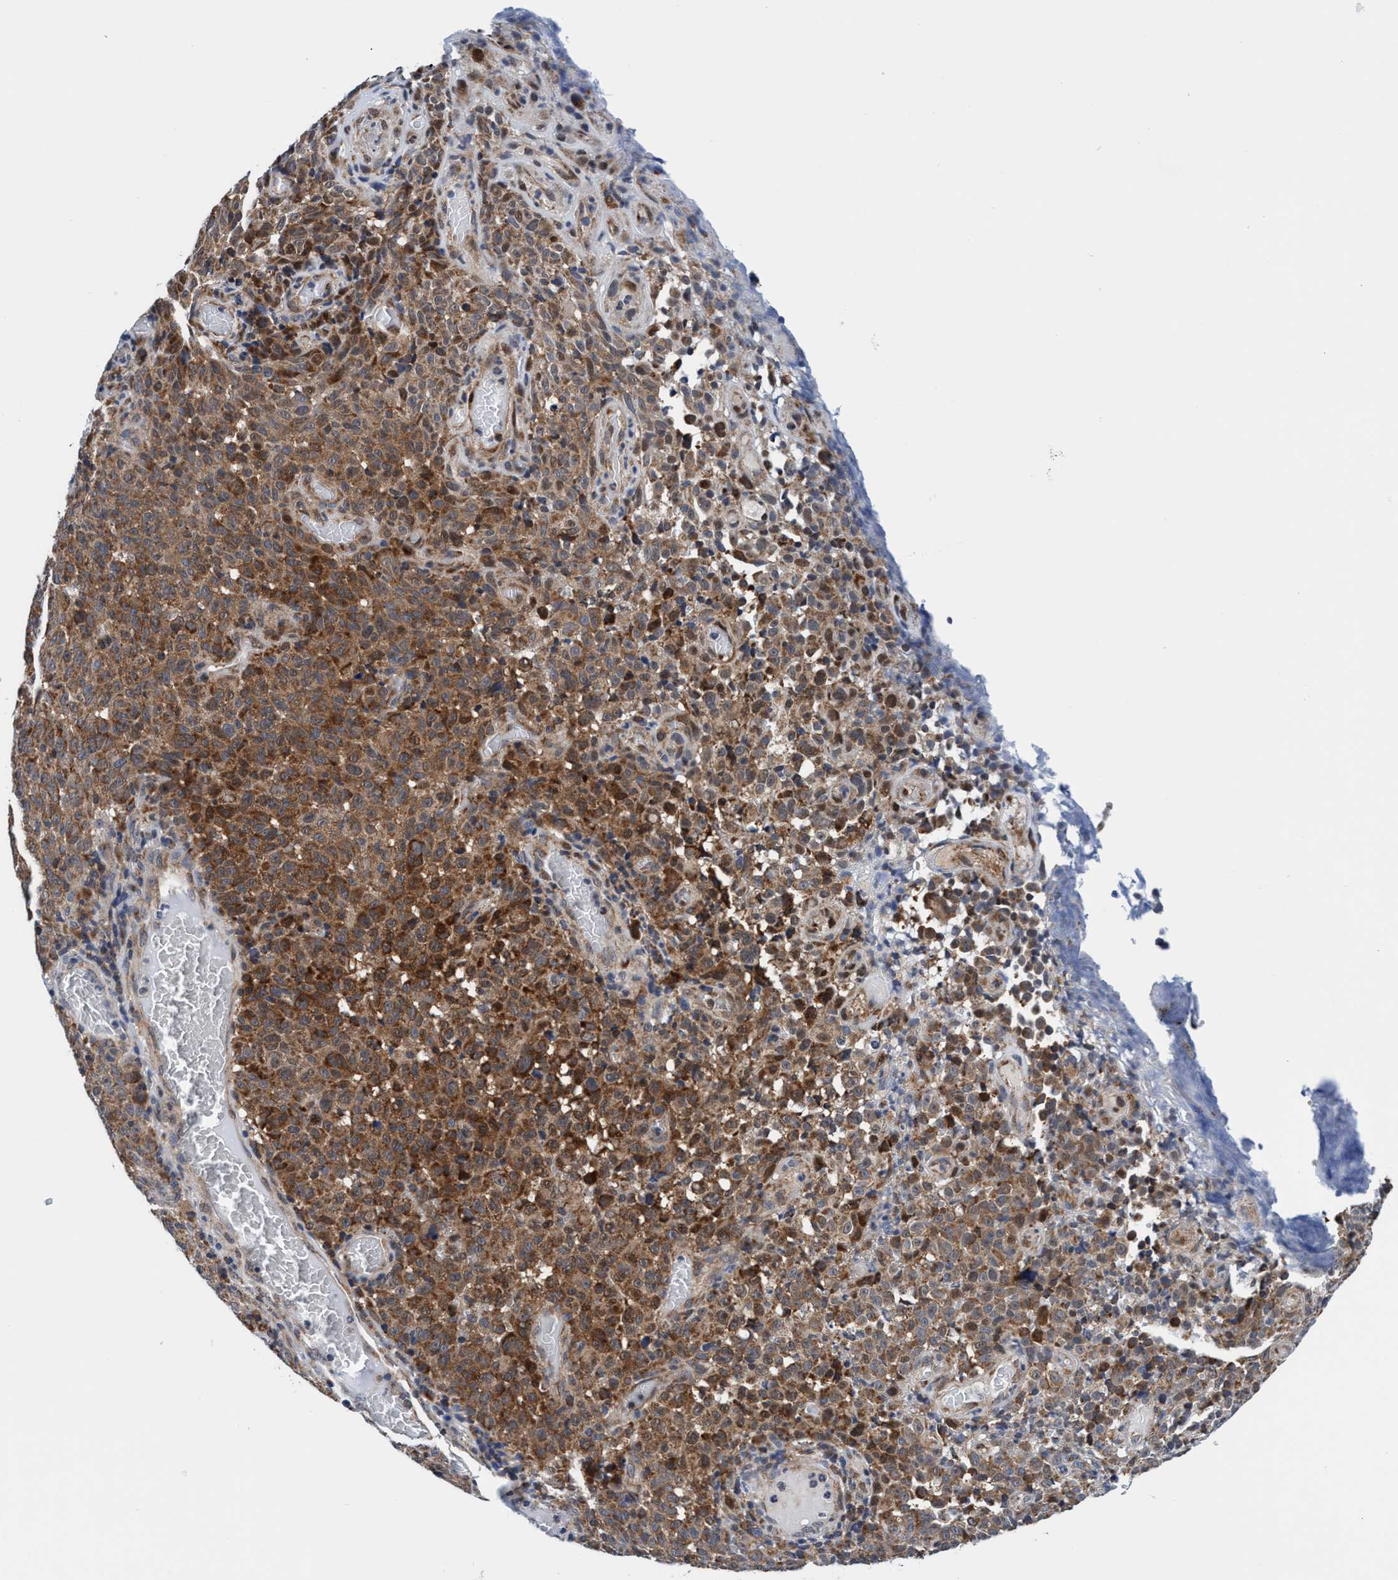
{"staining": {"intensity": "moderate", "quantity": ">75%", "location": "cytoplasmic/membranous"}, "tissue": "melanoma", "cell_type": "Tumor cells", "image_type": "cancer", "snomed": [{"axis": "morphology", "description": "Malignant melanoma, NOS"}, {"axis": "topography", "description": "Skin"}], "caption": "Tumor cells exhibit medium levels of moderate cytoplasmic/membranous expression in about >75% of cells in human melanoma.", "gene": "AGAP2", "patient": {"sex": "female", "age": 82}}